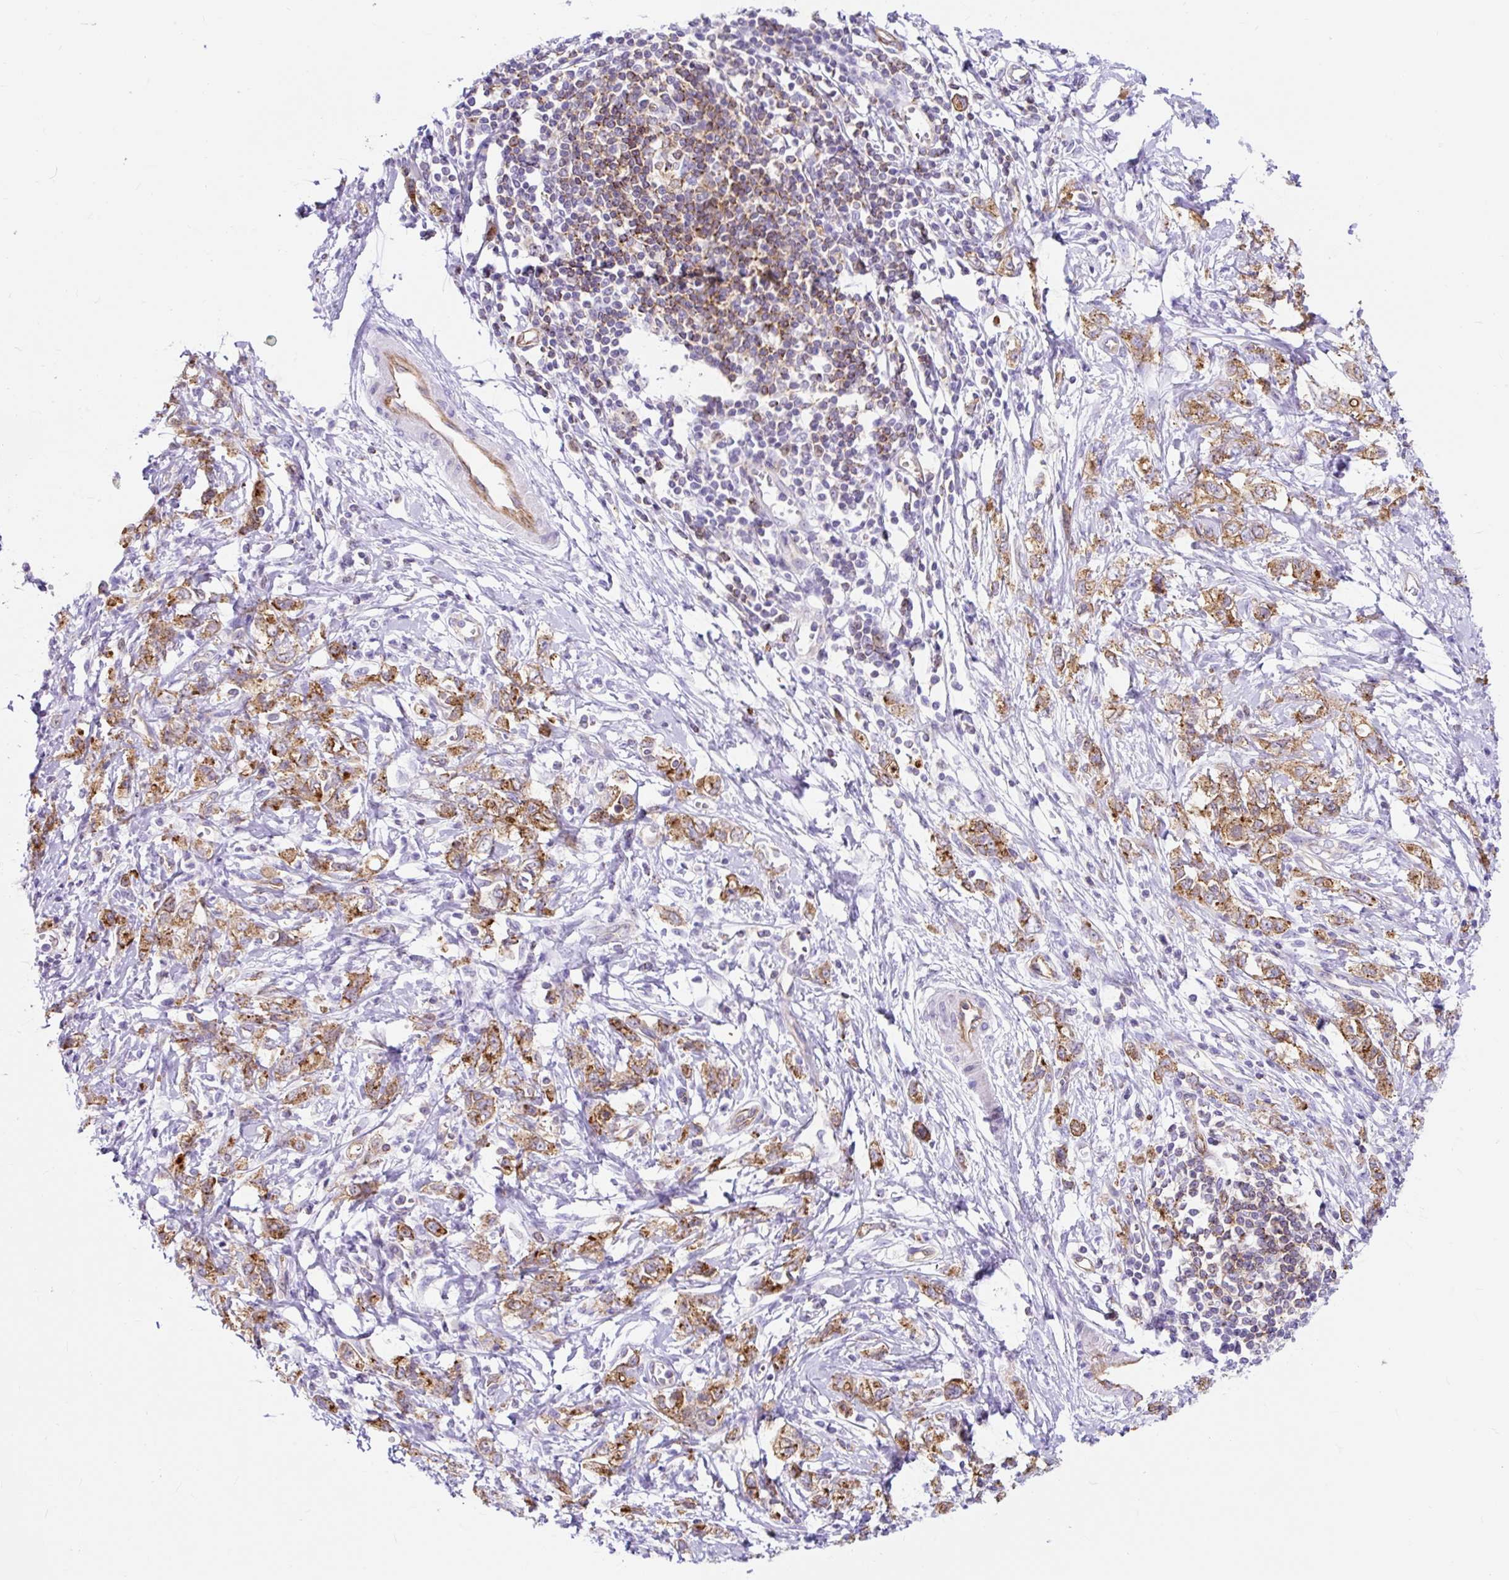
{"staining": {"intensity": "strong", "quantity": ">75%", "location": "cytoplasmic/membranous"}, "tissue": "stomach cancer", "cell_type": "Tumor cells", "image_type": "cancer", "snomed": [{"axis": "morphology", "description": "Adenocarcinoma, NOS"}, {"axis": "topography", "description": "Stomach"}], "caption": "Tumor cells display high levels of strong cytoplasmic/membranous expression in about >75% of cells in human stomach adenocarcinoma. Immunohistochemistry (ihc) stains the protein of interest in brown and the nuclei are stained blue.", "gene": "HIP1R", "patient": {"sex": "female", "age": 76}}